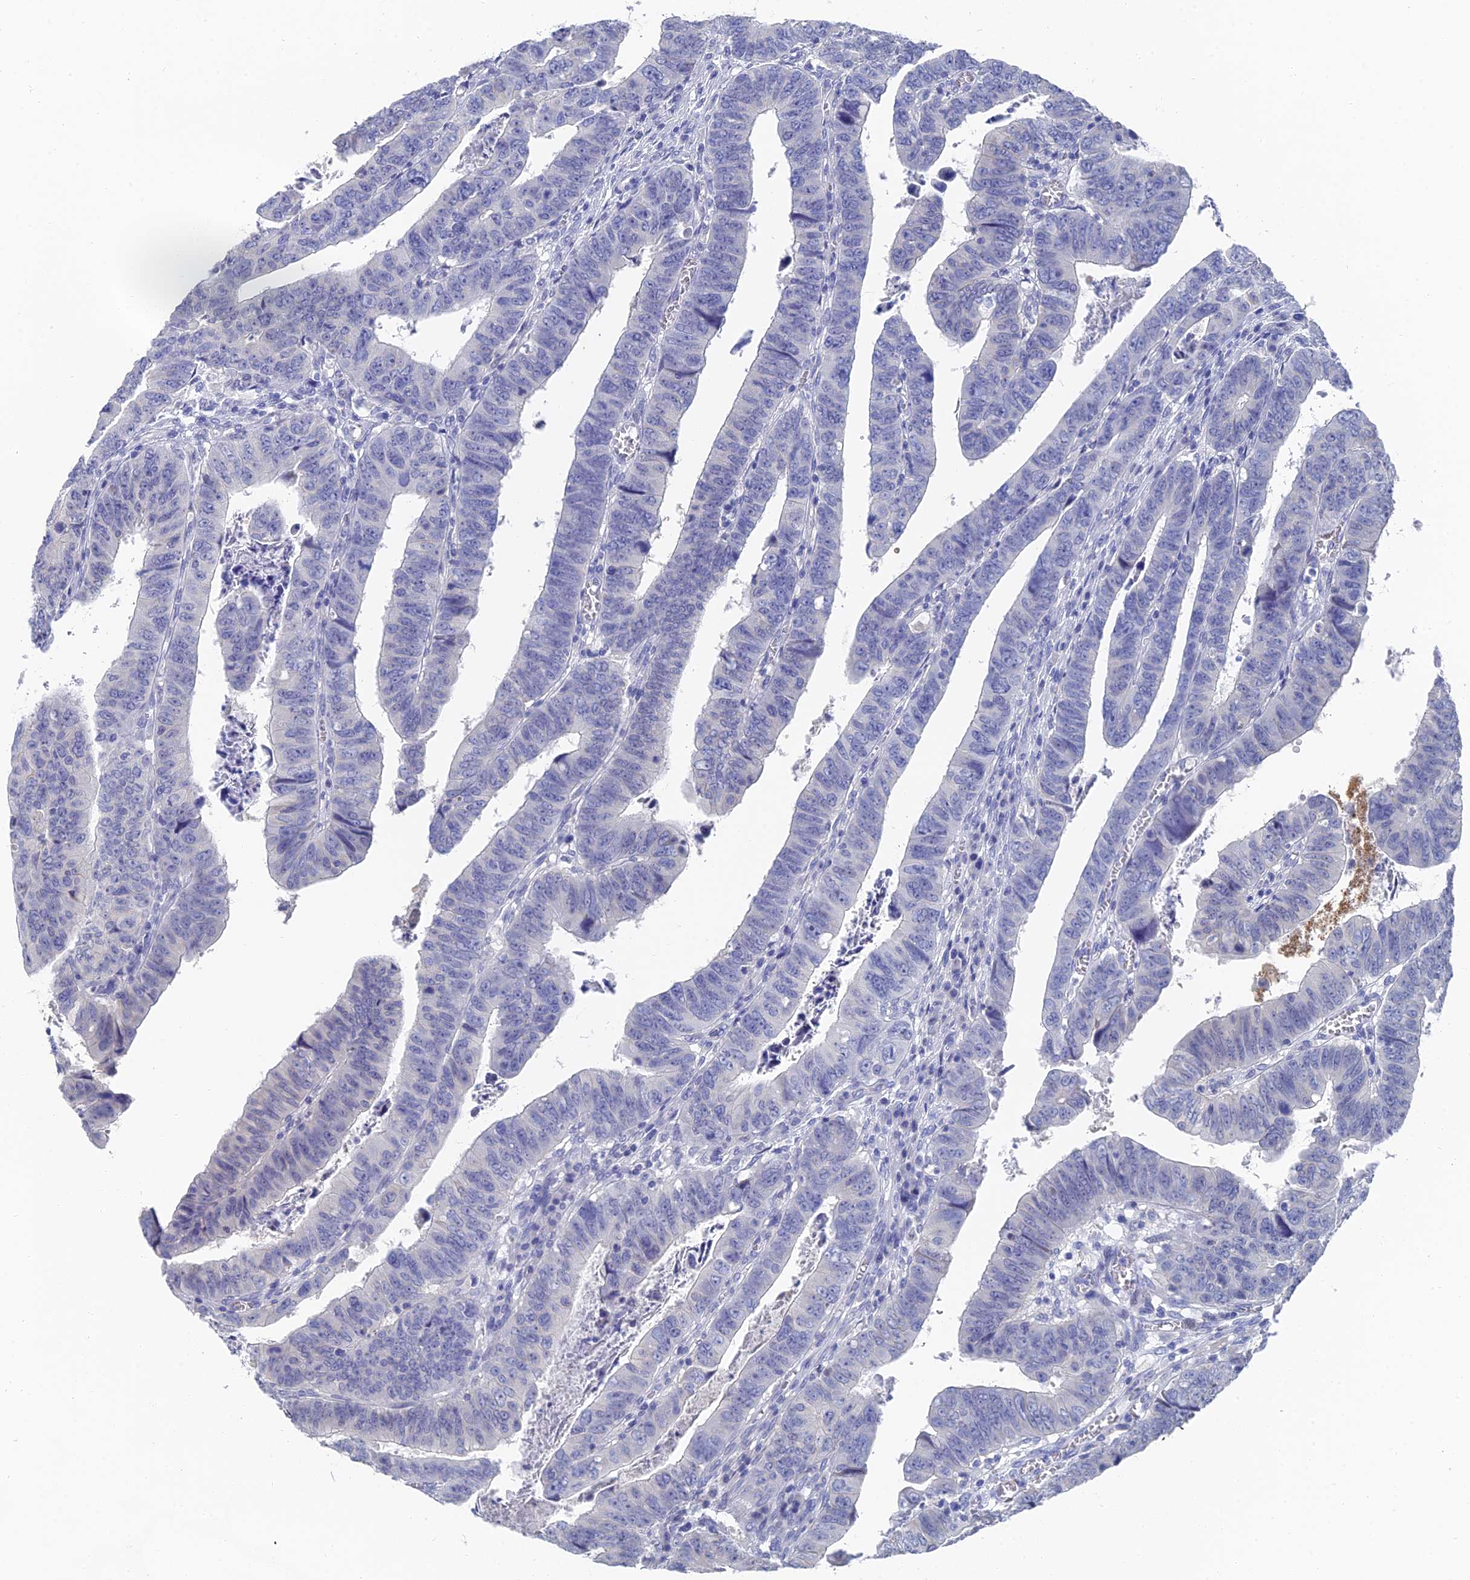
{"staining": {"intensity": "negative", "quantity": "none", "location": "none"}, "tissue": "colorectal cancer", "cell_type": "Tumor cells", "image_type": "cancer", "snomed": [{"axis": "morphology", "description": "Normal tissue, NOS"}, {"axis": "morphology", "description": "Adenocarcinoma, NOS"}, {"axis": "topography", "description": "Rectum"}], "caption": "A high-resolution histopathology image shows immunohistochemistry (IHC) staining of colorectal cancer (adenocarcinoma), which exhibits no significant staining in tumor cells.", "gene": "GFAP", "patient": {"sex": "female", "age": 65}}